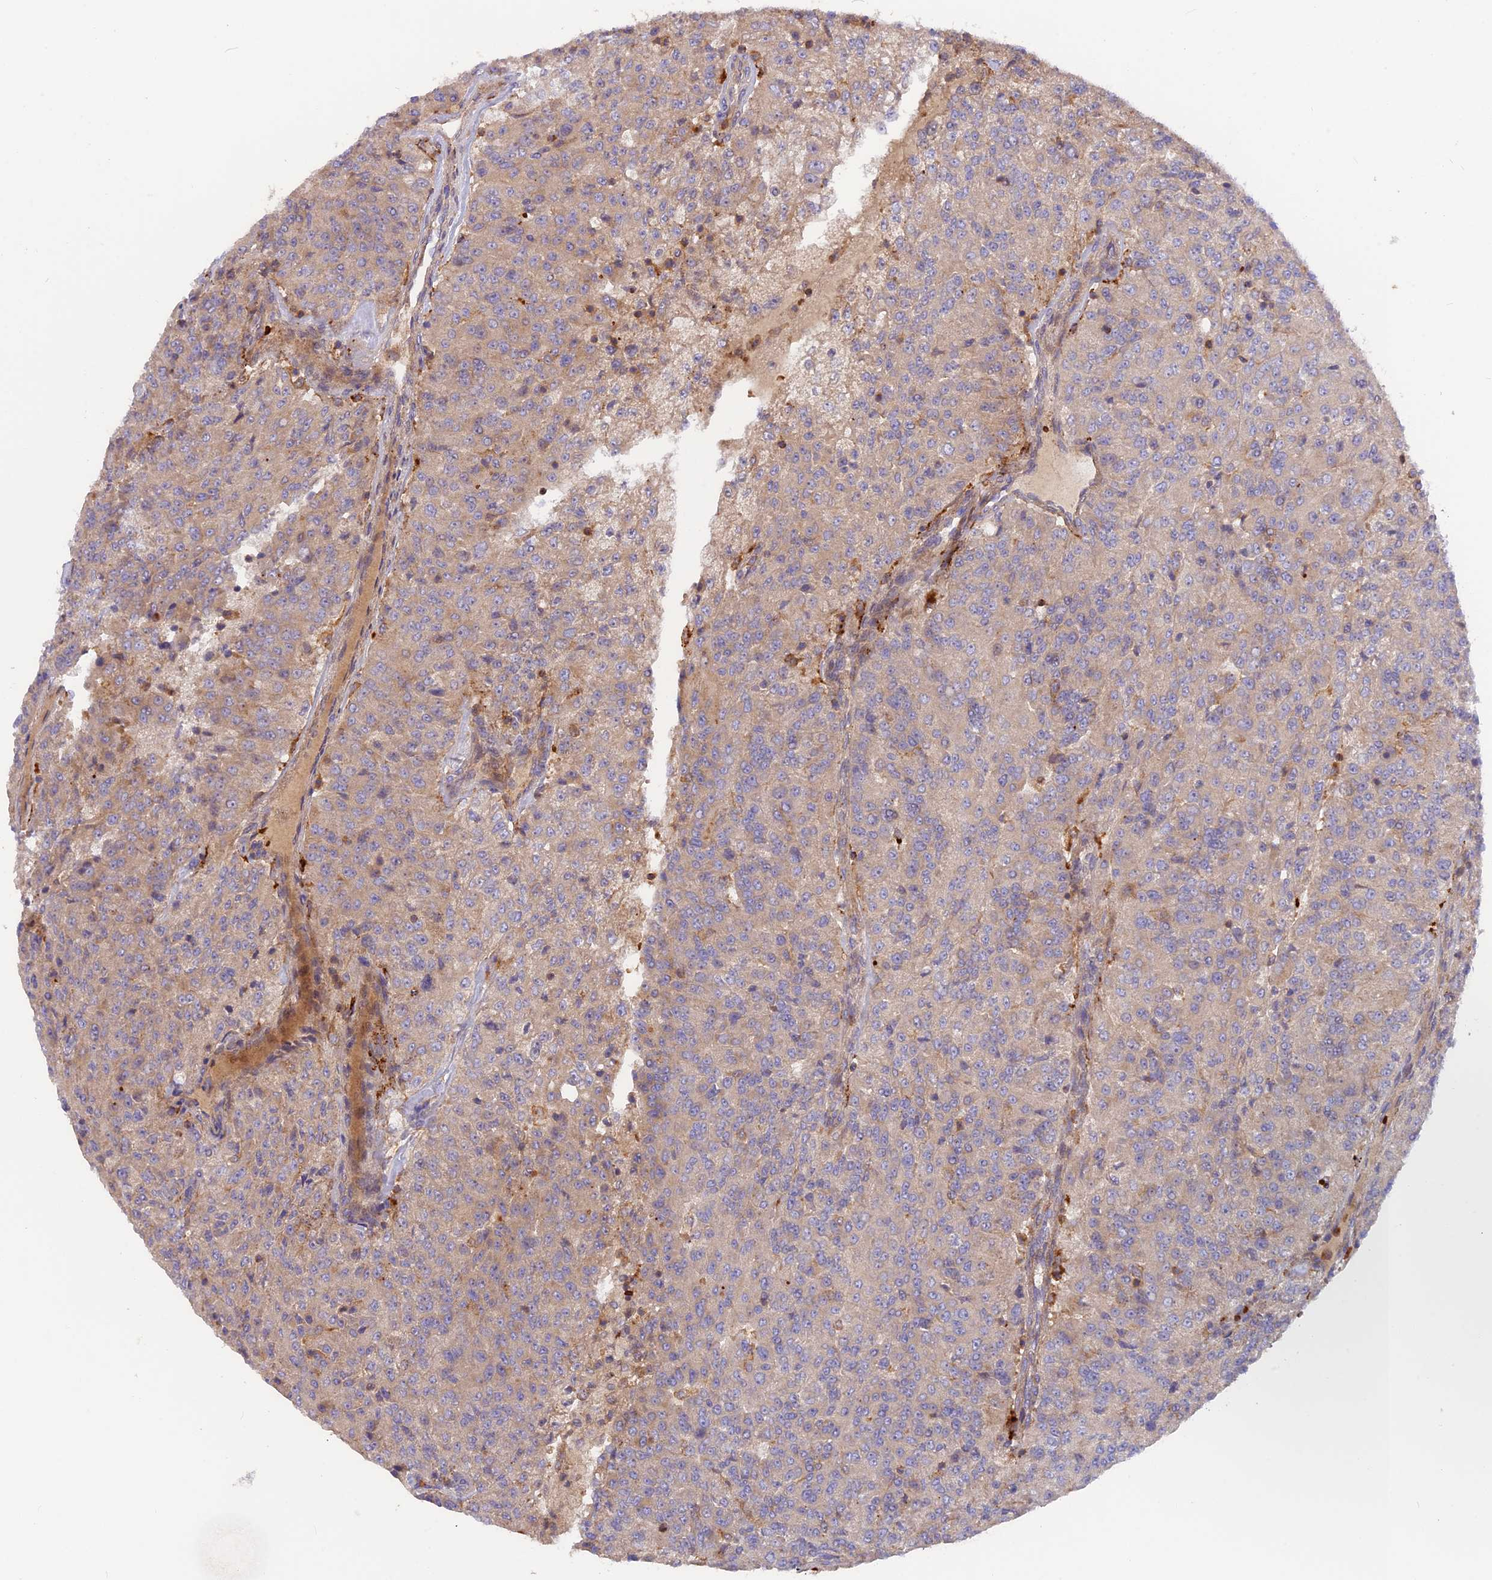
{"staining": {"intensity": "negative", "quantity": "none", "location": "none"}, "tissue": "renal cancer", "cell_type": "Tumor cells", "image_type": "cancer", "snomed": [{"axis": "morphology", "description": "Adenocarcinoma, NOS"}, {"axis": "topography", "description": "Kidney"}], "caption": "Immunohistochemical staining of human renal cancer exhibits no significant positivity in tumor cells.", "gene": "CPNE7", "patient": {"sex": "female", "age": 63}}